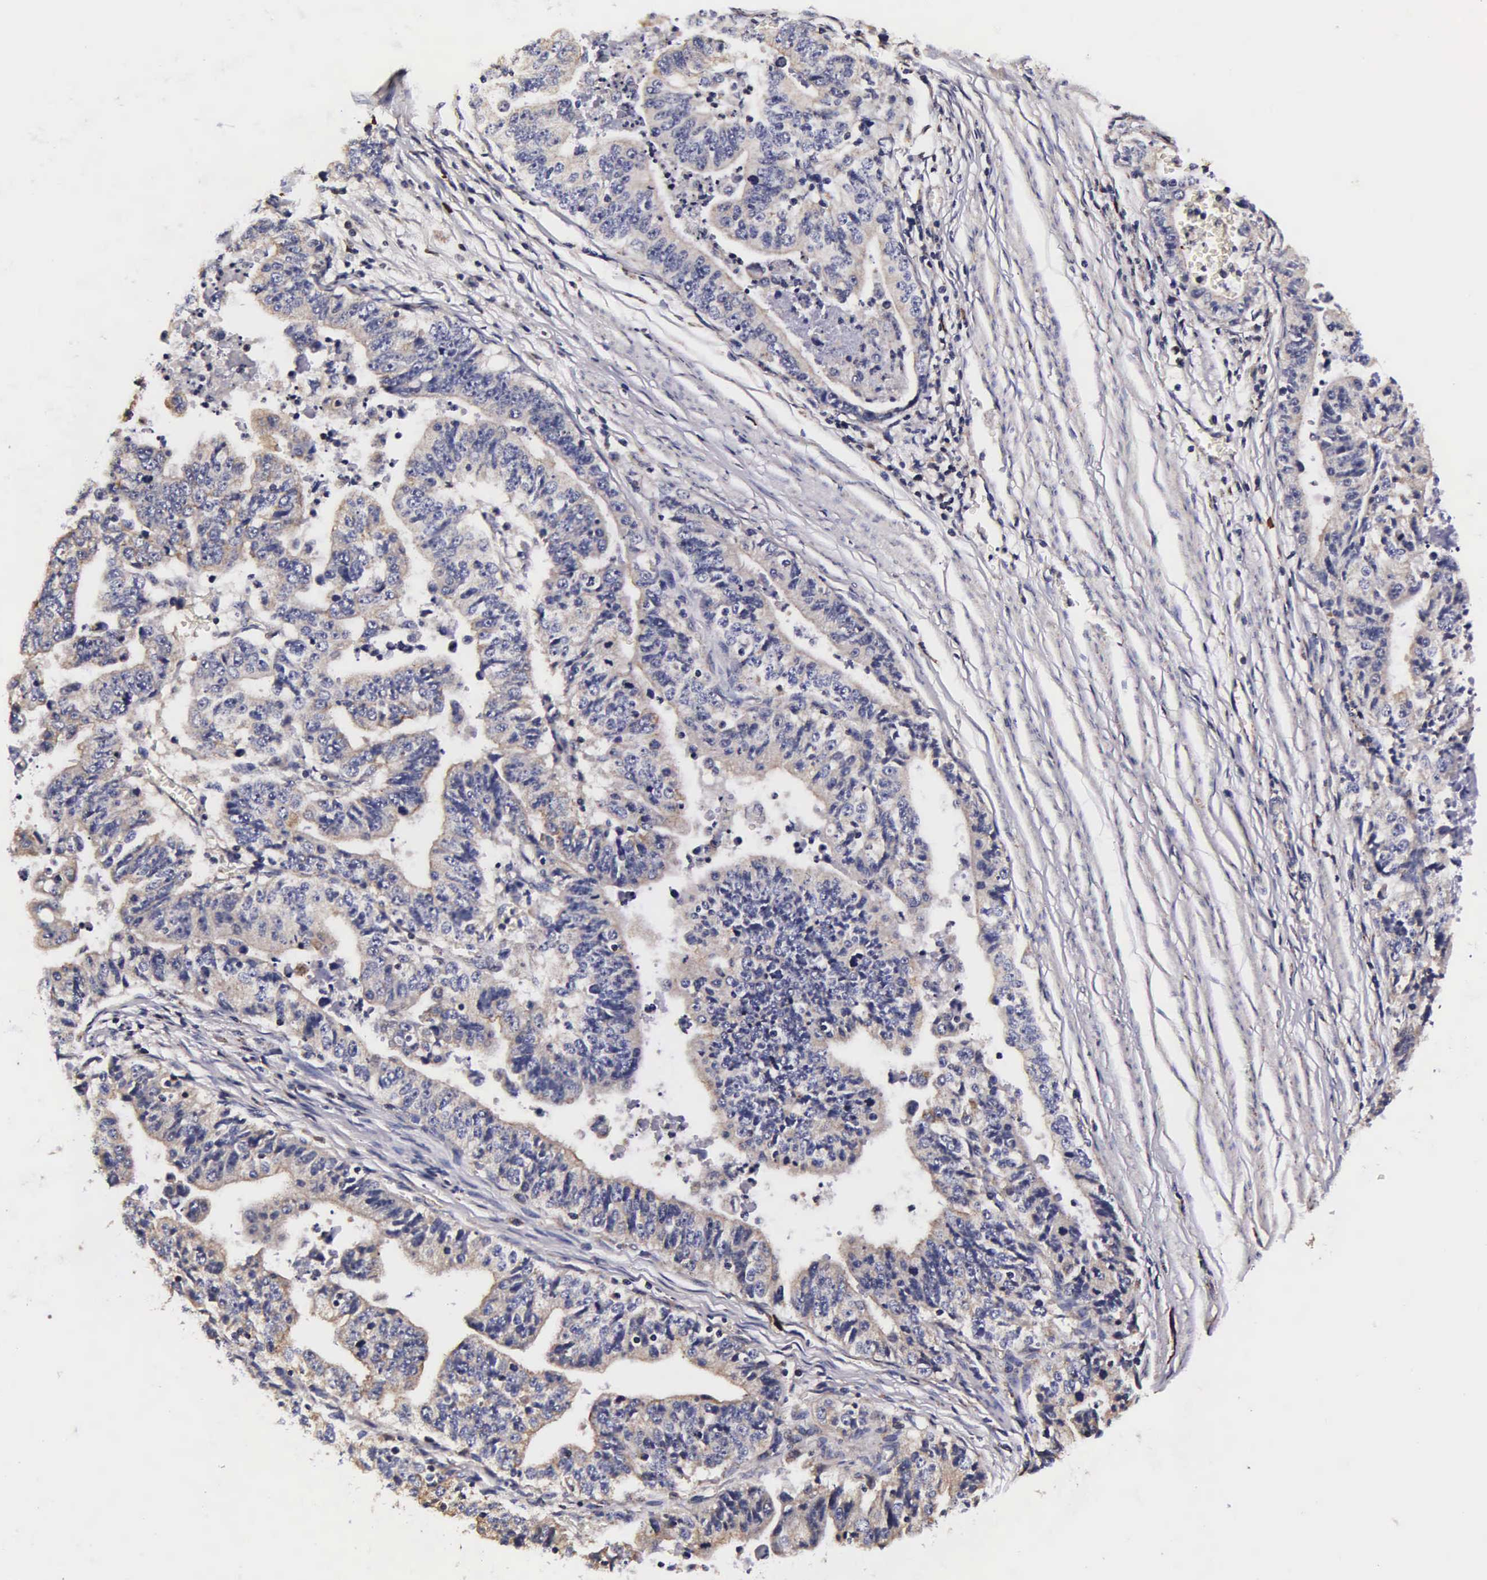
{"staining": {"intensity": "weak", "quantity": ">75%", "location": "cytoplasmic/membranous"}, "tissue": "stomach cancer", "cell_type": "Tumor cells", "image_type": "cancer", "snomed": [{"axis": "morphology", "description": "Adenocarcinoma, NOS"}, {"axis": "topography", "description": "Stomach, upper"}], "caption": "Immunohistochemistry (IHC) staining of adenocarcinoma (stomach), which exhibits low levels of weak cytoplasmic/membranous expression in approximately >75% of tumor cells indicating weak cytoplasmic/membranous protein staining. The staining was performed using DAB (3,3'-diaminobenzidine) (brown) for protein detection and nuclei were counterstained in hematoxylin (blue).", "gene": "PSMA3", "patient": {"sex": "female", "age": 50}}